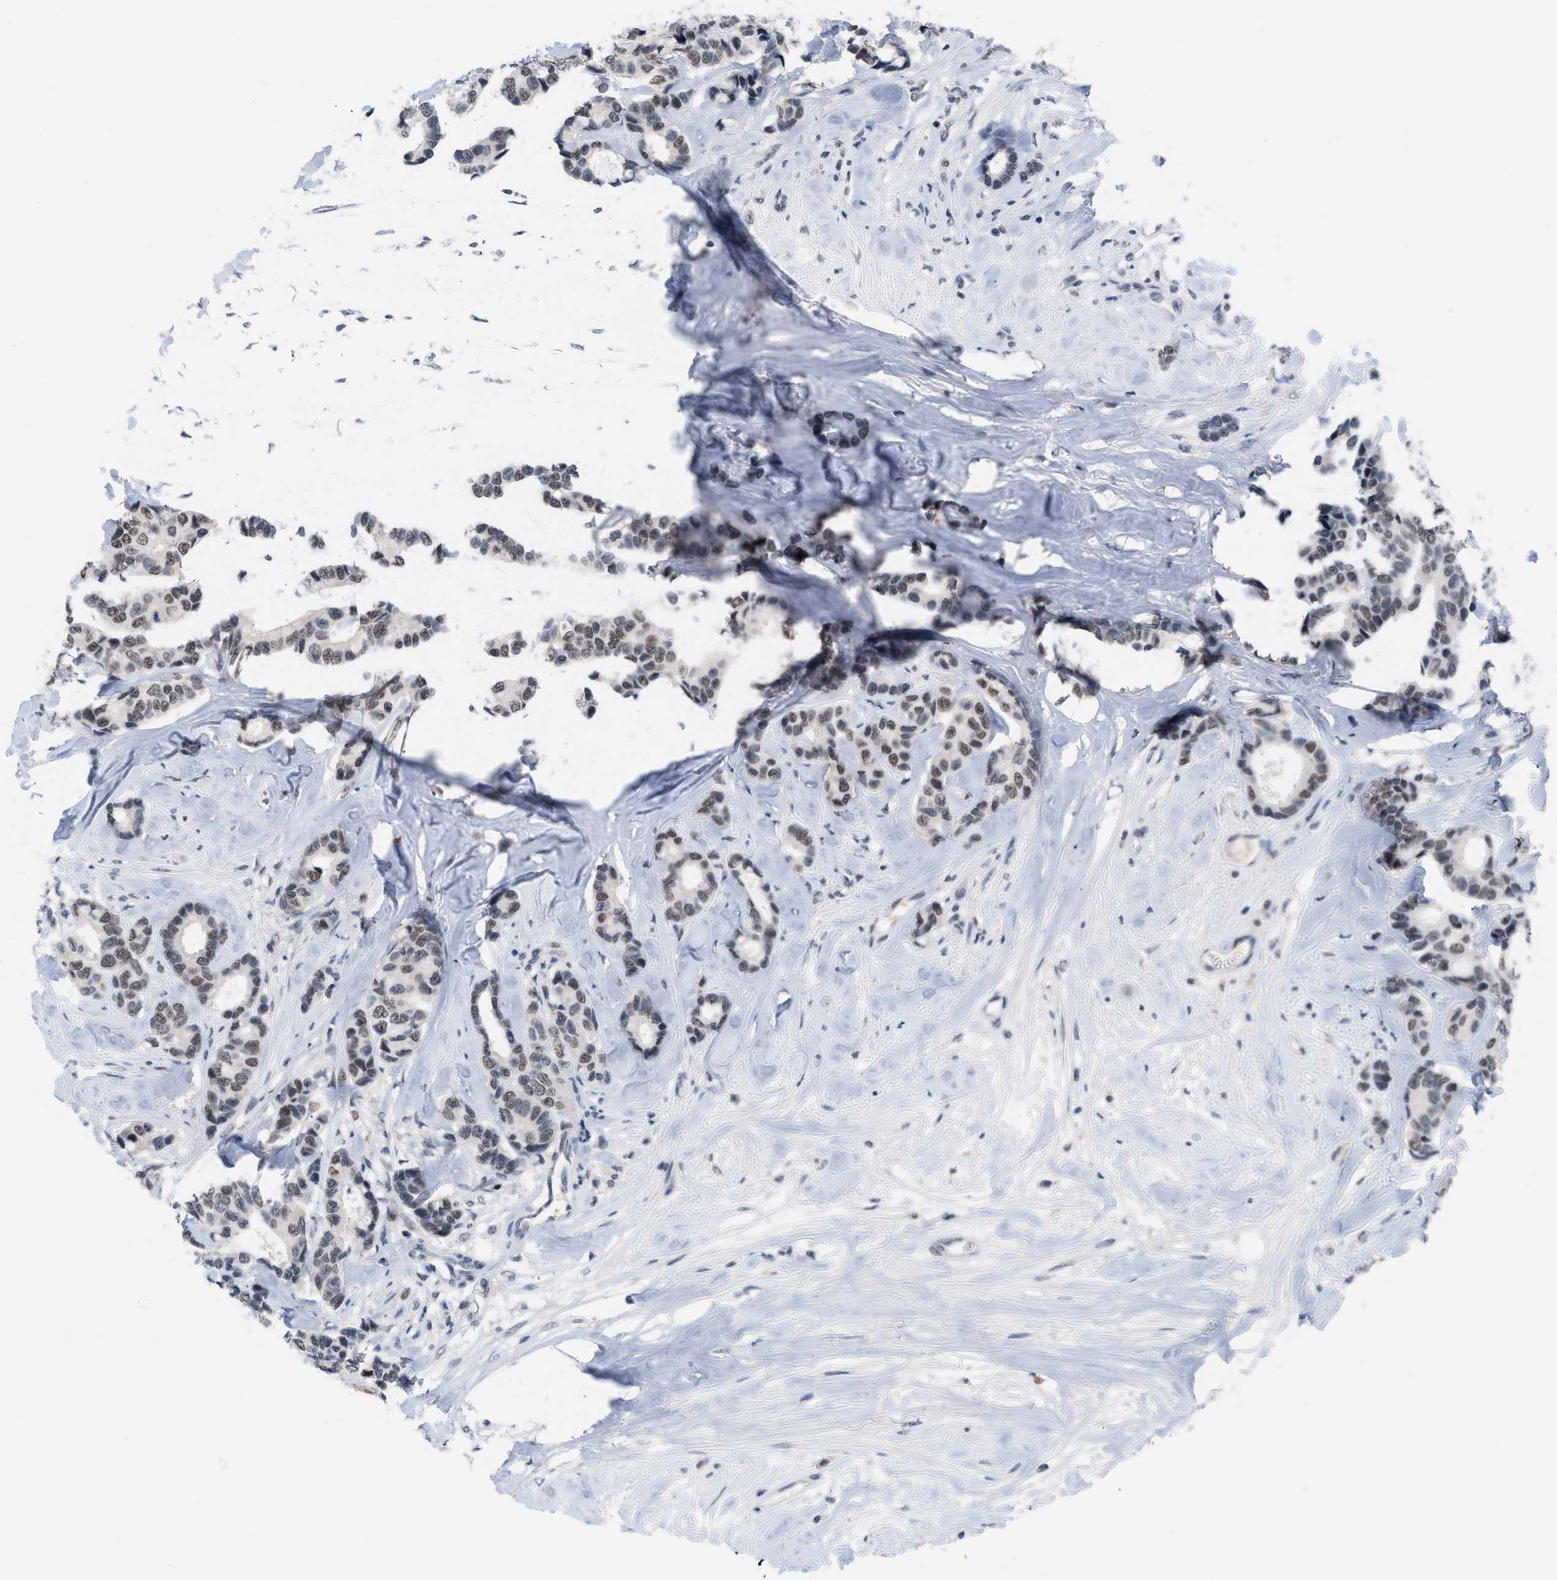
{"staining": {"intensity": "weak", "quantity": ">75%", "location": "nuclear"}, "tissue": "breast cancer", "cell_type": "Tumor cells", "image_type": "cancer", "snomed": [{"axis": "morphology", "description": "Duct carcinoma"}, {"axis": "topography", "description": "Breast"}], "caption": "Breast cancer was stained to show a protein in brown. There is low levels of weak nuclear positivity in about >75% of tumor cells.", "gene": "GGNBP2", "patient": {"sex": "female", "age": 87}}